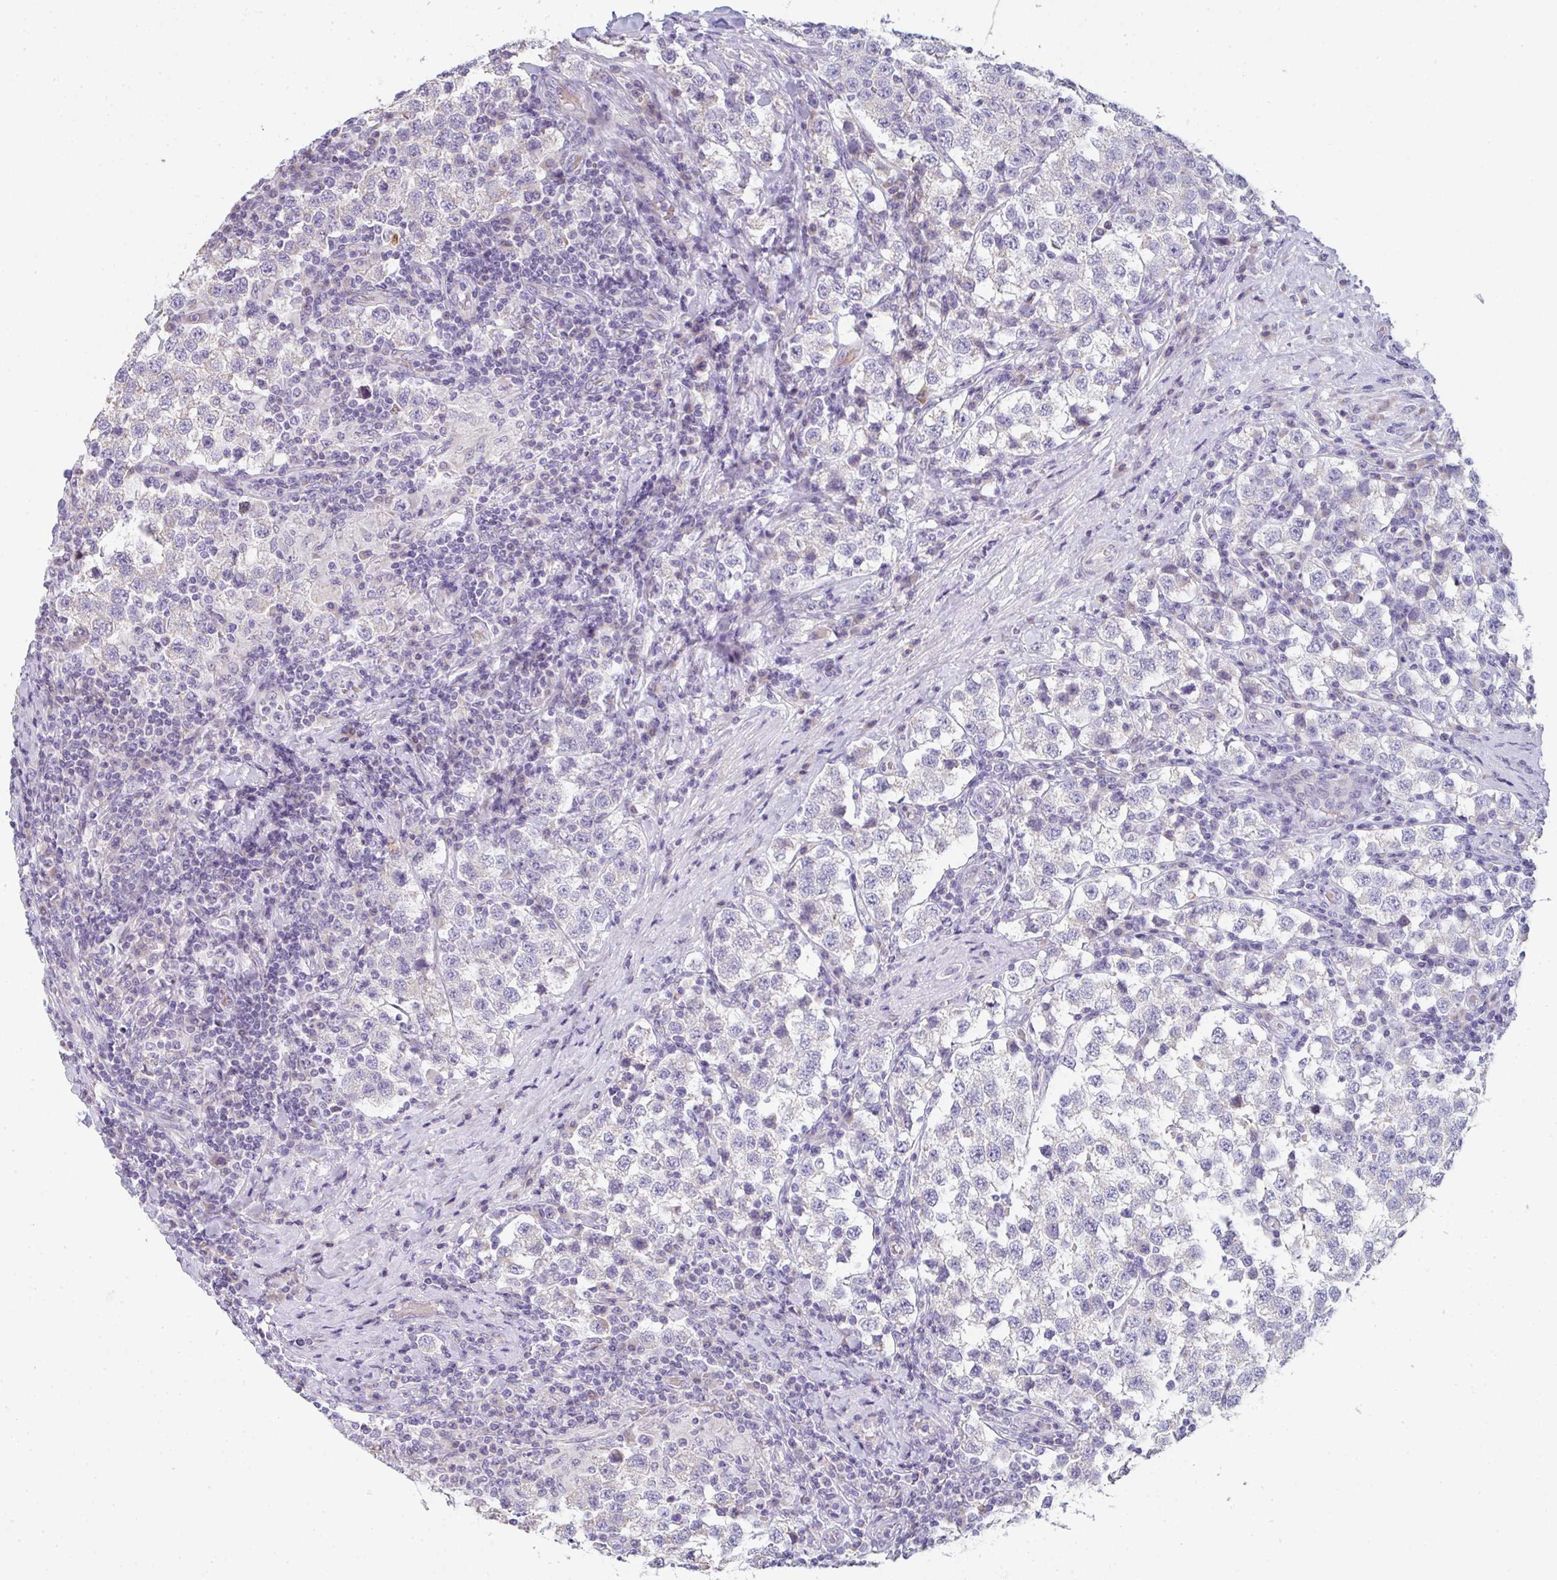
{"staining": {"intensity": "negative", "quantity": "none", "location": "none"}, "tissue": "testis cancer", "cell_type": "Tumor cells", "image_type": "cancer", "snomed": [{"axis": "morphology", "description": "Seminoma, NOS"}, {"axis": "topography", "description": "Testis"}], "caption": "Tumor cells are negative for protein expression in human testis cancer.", "gene": "CACNA1S", "patient": {"sex": "male", "age": 34}}